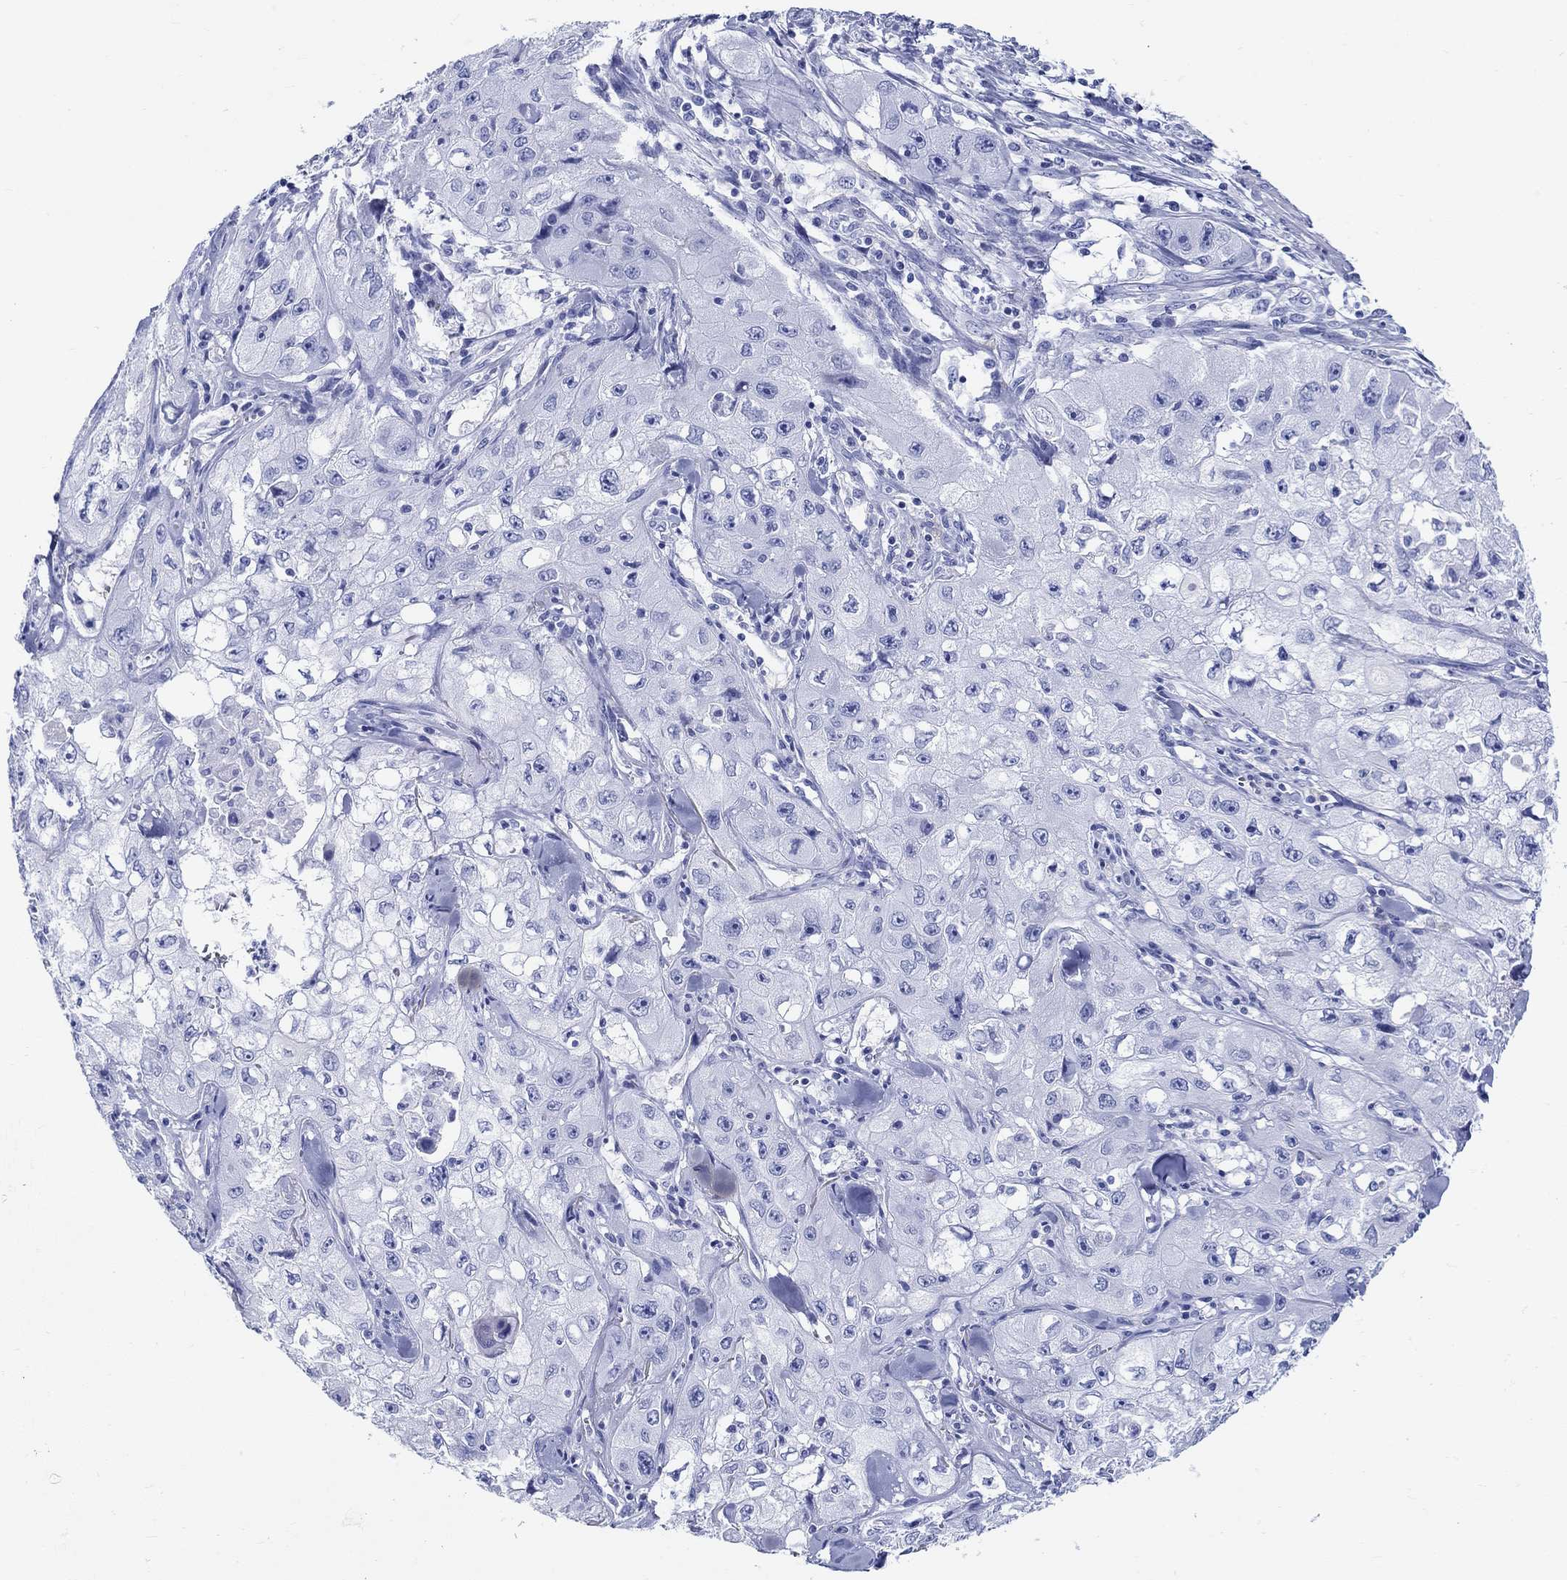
{"staining": {"intensity": "negative", "quantity": "none", "location": "none"}, "tissue": "skin cancer", "cell_type": "Tumor cells", "image_type": "cancer", "snomed": [{"axis": "morphology", "description": "Squamous cell carcinoma, NOS"}, {"axis": "topography", "description": "Skin"}, {"axis": "topography", "description": "Subcutis"}], "caption": "Immunohistochemical staining of skin squamous cell carcinoma exhibits no significant expression in tumor cells.", "gene": "CRYGS", "patient": {"sex": "male", "age": 73}}